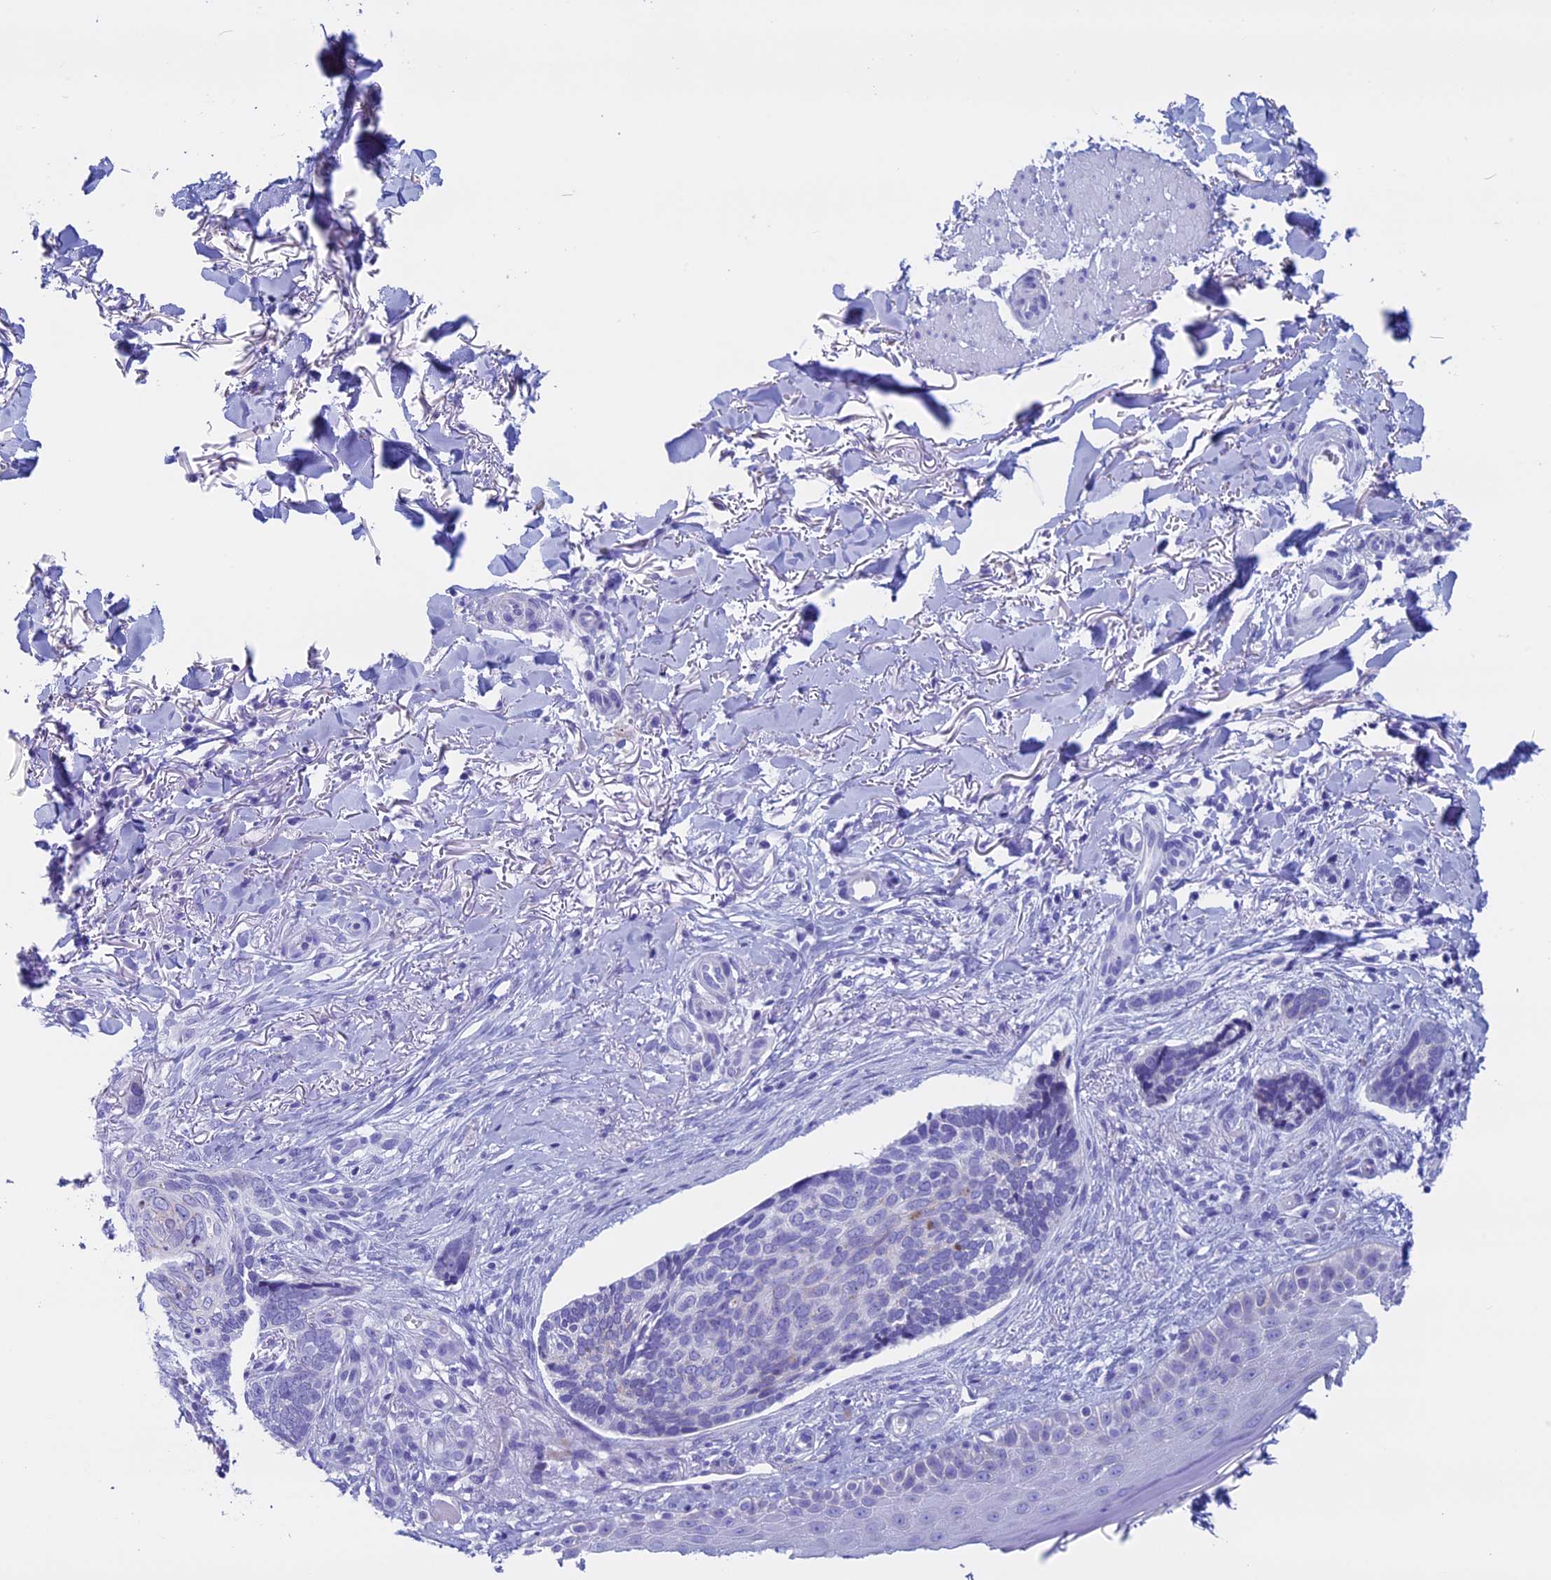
{"staining": {"intensity": "negative", "quantity": "none", "location": "none"}, "tissue": "skin cancer", "cell_type": "Tumor cells", "image_type": "cancer", "snomed": [{"axis": "morphology", "description": "Normal tissue, NOS"}, {"axis": "morphology", "description": "Basal cell carcinoma"}, {"axis": "topography", "description": "Skin"}], "caption": "IHC image of neoplastic tissue: human skin basal cell carcinoma stained with DAB (3,3'-diaminobenzidine) reveals no significant protein expression in tumor cells.", "gene": "FAM169A", "patient": {"sex": "female", "age": 67}}